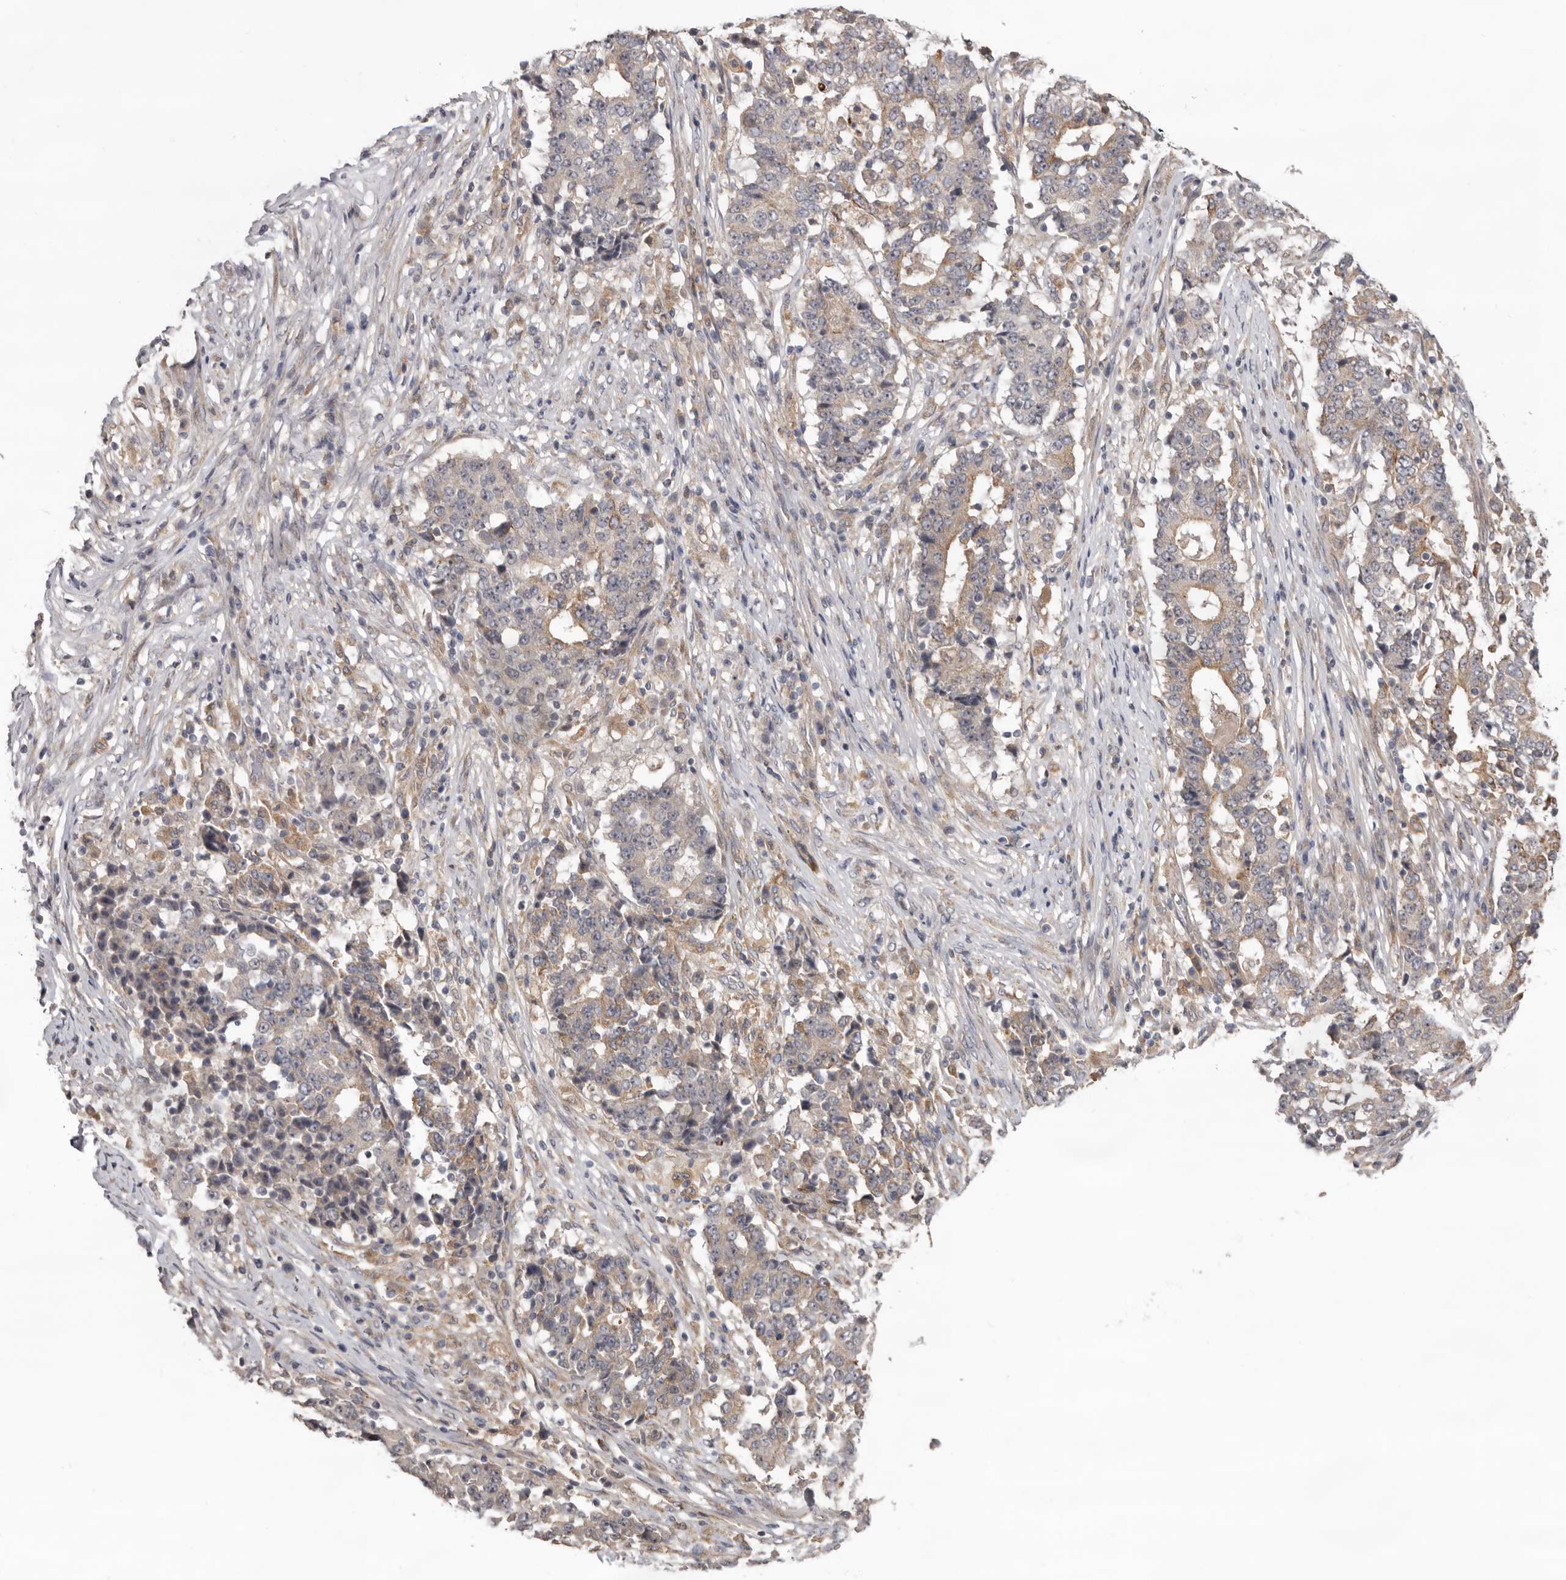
{"staining": {"intensity": "weak", "quantity": "25%-75%", "location": "cytoplasmic/membranous"}, "tissue": "stomach cancer", "cell_type": "Tumor cells", "image_type": "cancer", "snomed": [{"axis": "morphology", "description": "Adenocarcinoma, NOS"}, {"axis": "topography", "description": "Stomach"}], "caption": "Stomach adenocarcinoma was stained to show a protein in brown. There is low levels of weak cytoplasmic/membranous positivity in about 25%-75% of tumor cells.", "gene": "HINT3", "patient": {"sex": "male", "age": 59}}